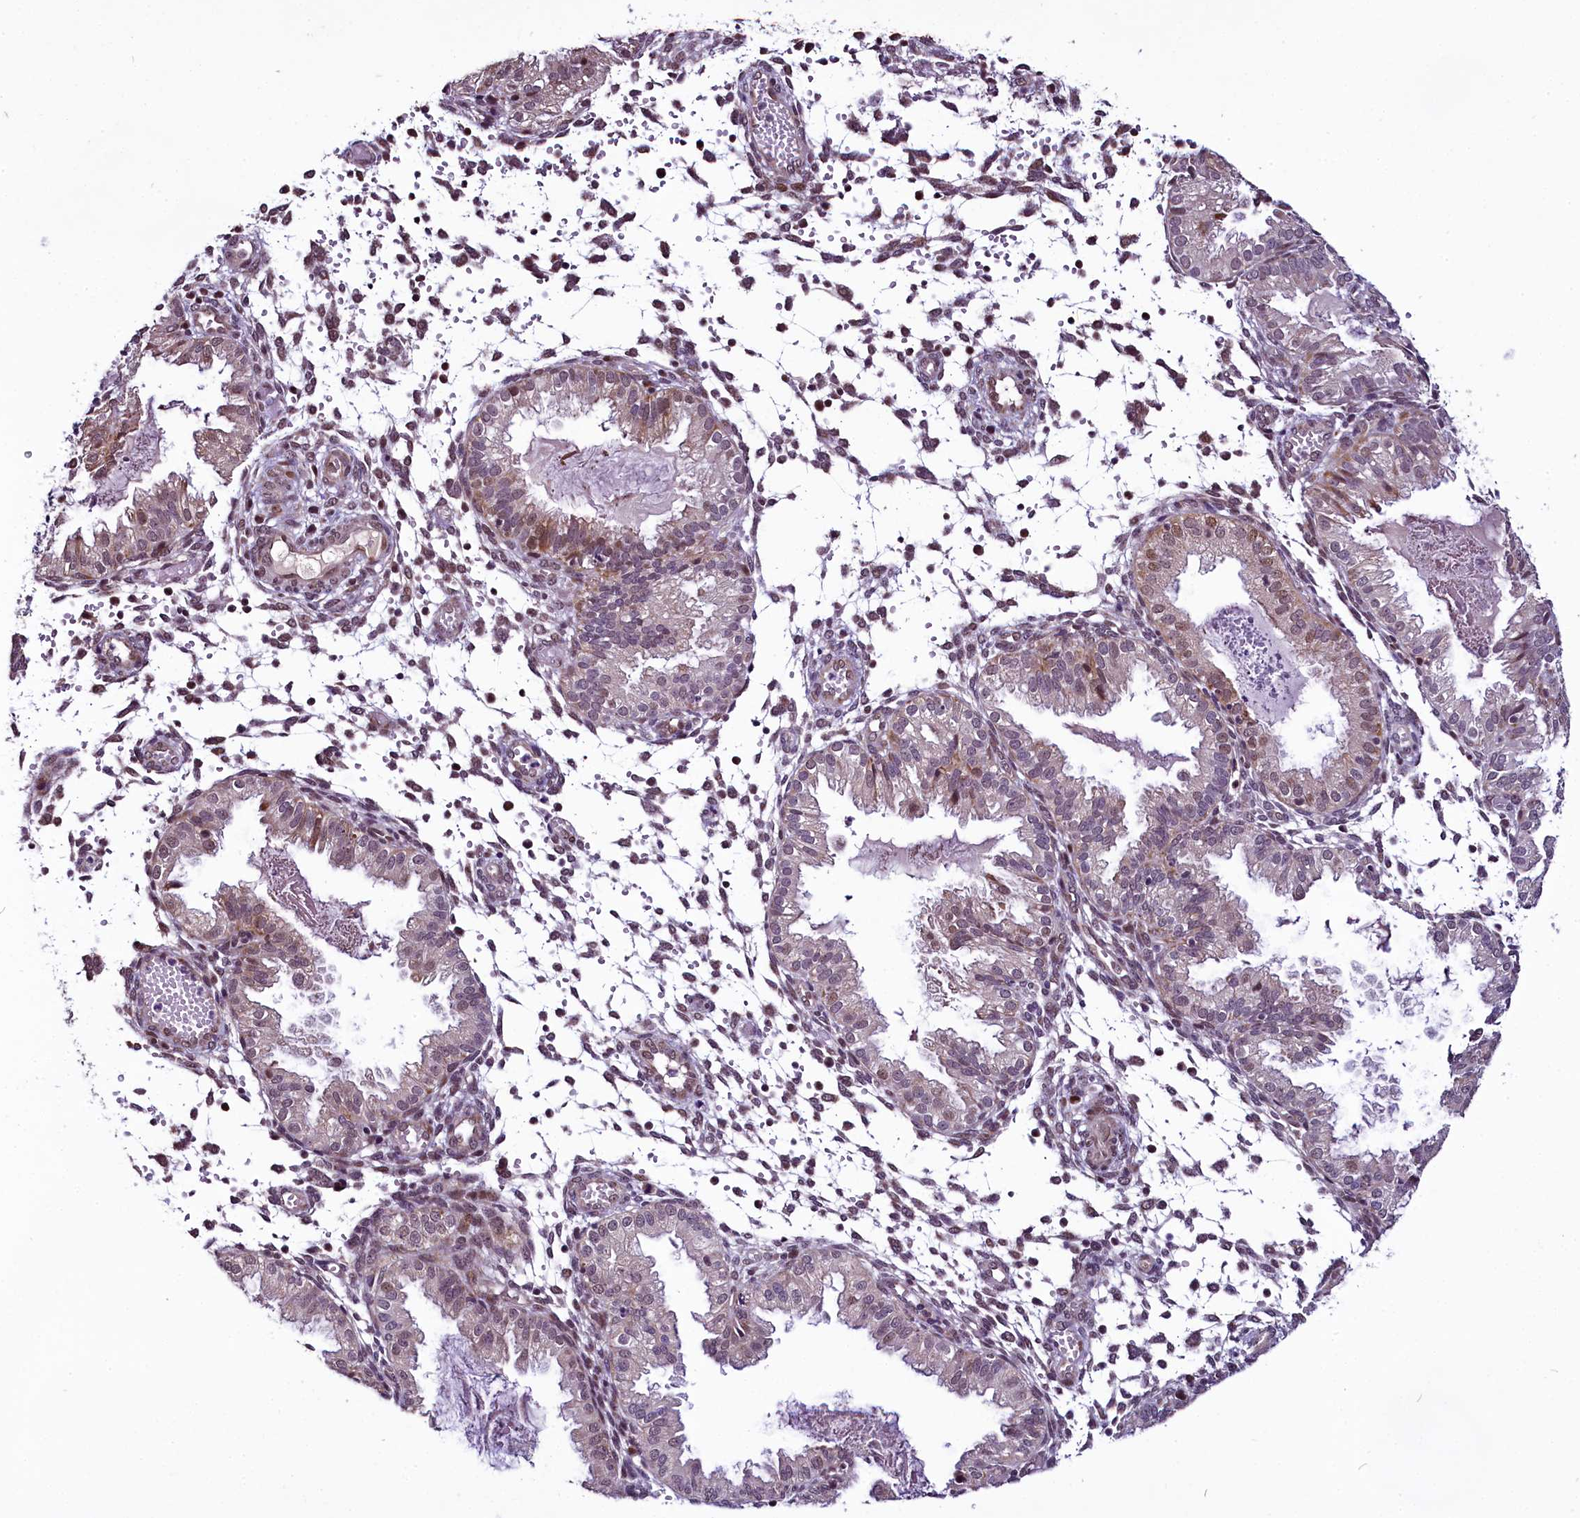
{"staining": {"intensity": "moderate", "quantity": "<25%", "location": "nuclear"}, "tissue": "endometrium", "cell_type": "Cells in endometrial stroma", "image_type": "normal", "snomed": [{"axis": "morphology", "description": "Normal tissue, NOS"}, {"axis": "topography", "description": "Endometrium"}], "caption": "Immunohistochemical staining of benign human endometrium demonstrates low levels of moderate nuclear positivity in approximately <25% of cells in endometrial stroma.", "gene": "RPUSD2", "patient": {"sex": "female", "age": 33}}